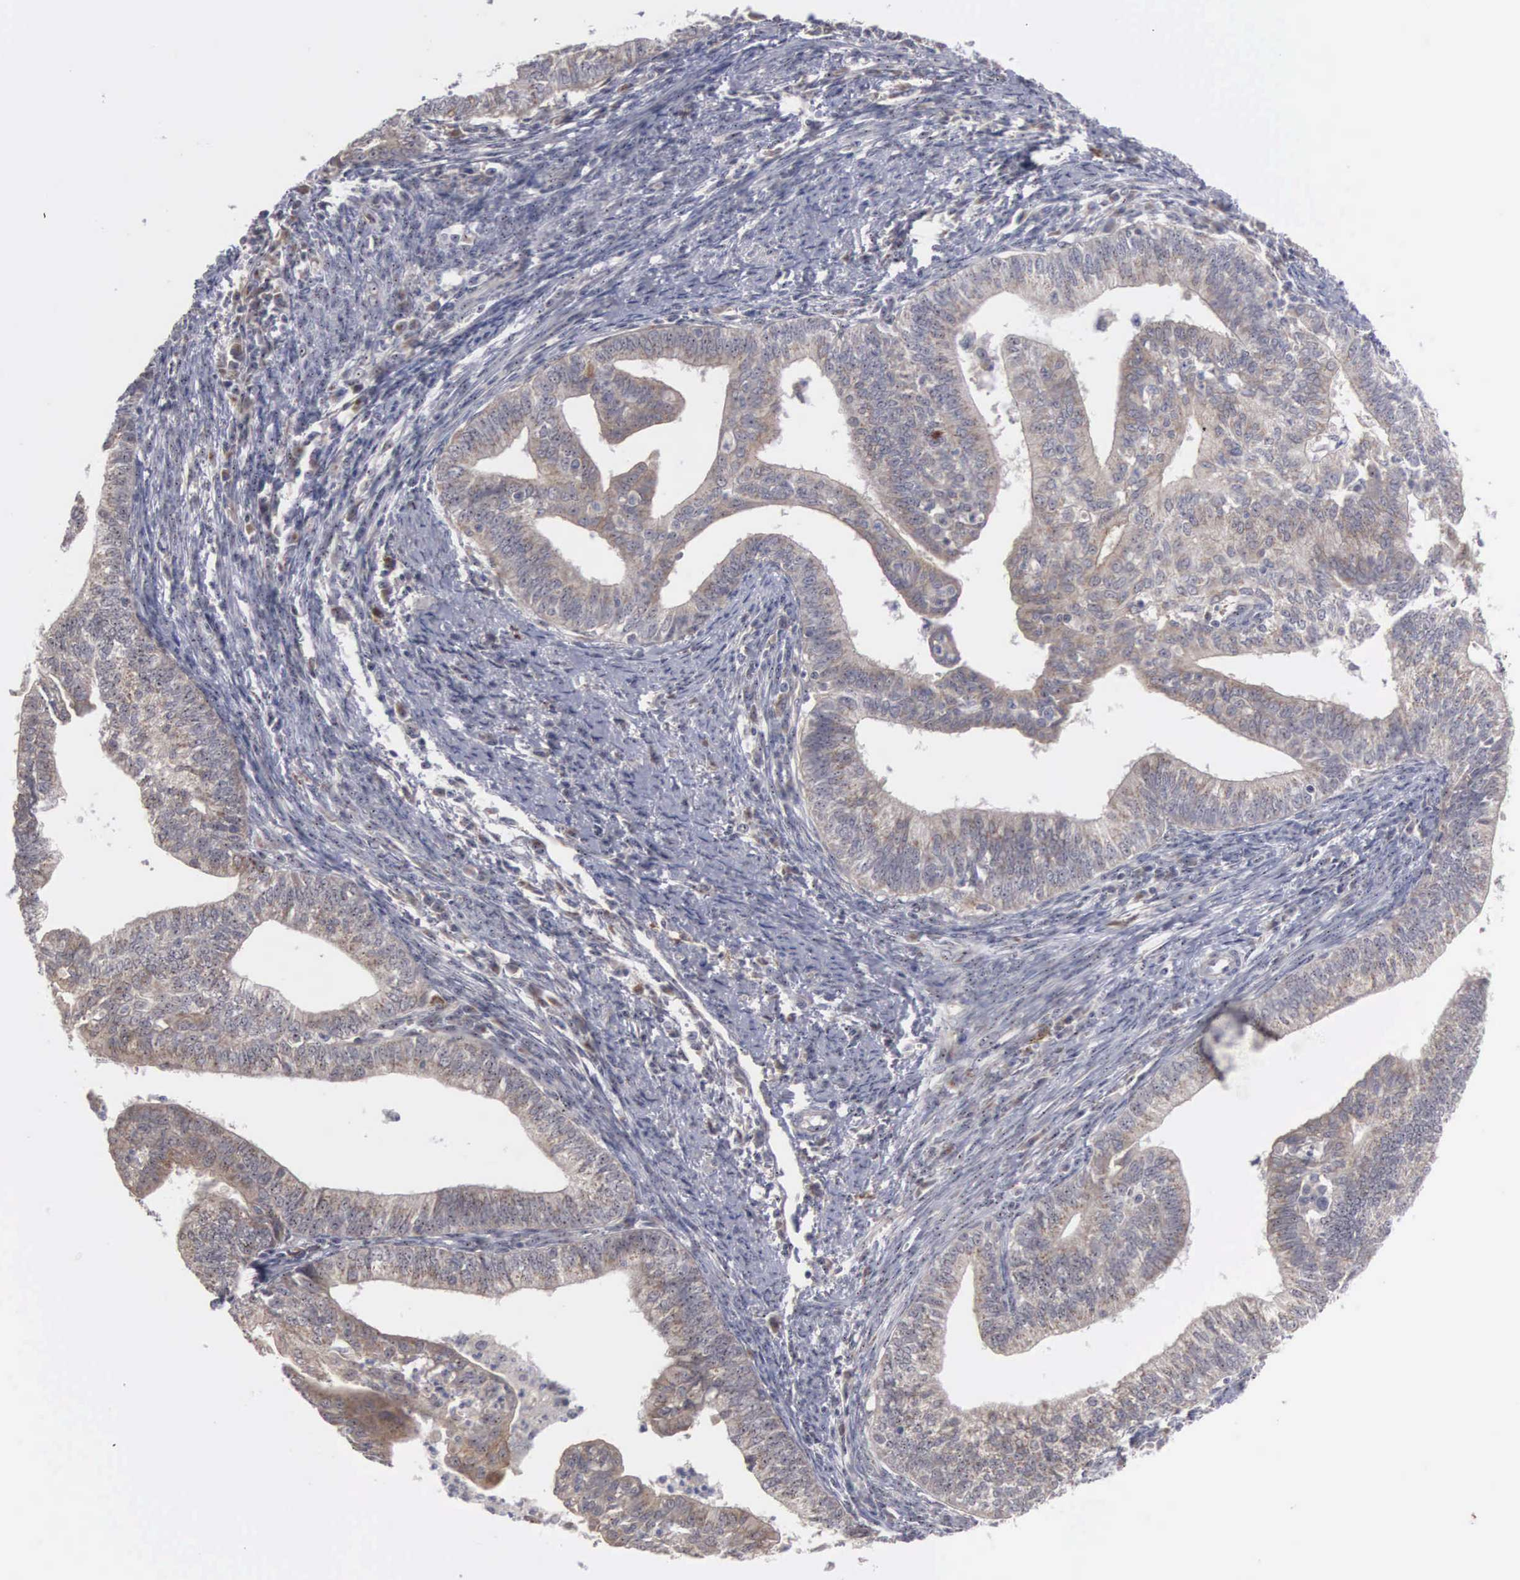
{"staining": {"intensity": "moderate", "quantity": ">75%", "location": "cytoplasmic/membranous"}, "tissue": "endometrial cancer", "cell_type": "Tumor cells", "image_type": "cancer", "snomed": [{"axis": "morphology", "description": "Adenocarcinoma, NOS"}, {"axis": "topography", "description": "Endometrium"}], "caption": "High-power microscopy captured an immunohistochemistry (IHC) histopathology image of endometrial cancer, revealing moderate cytoplasmic/membranous positivity in about >75% of tumor cells.", "gene": "AMN", "patient": {"sex": "female", "age": 66}}